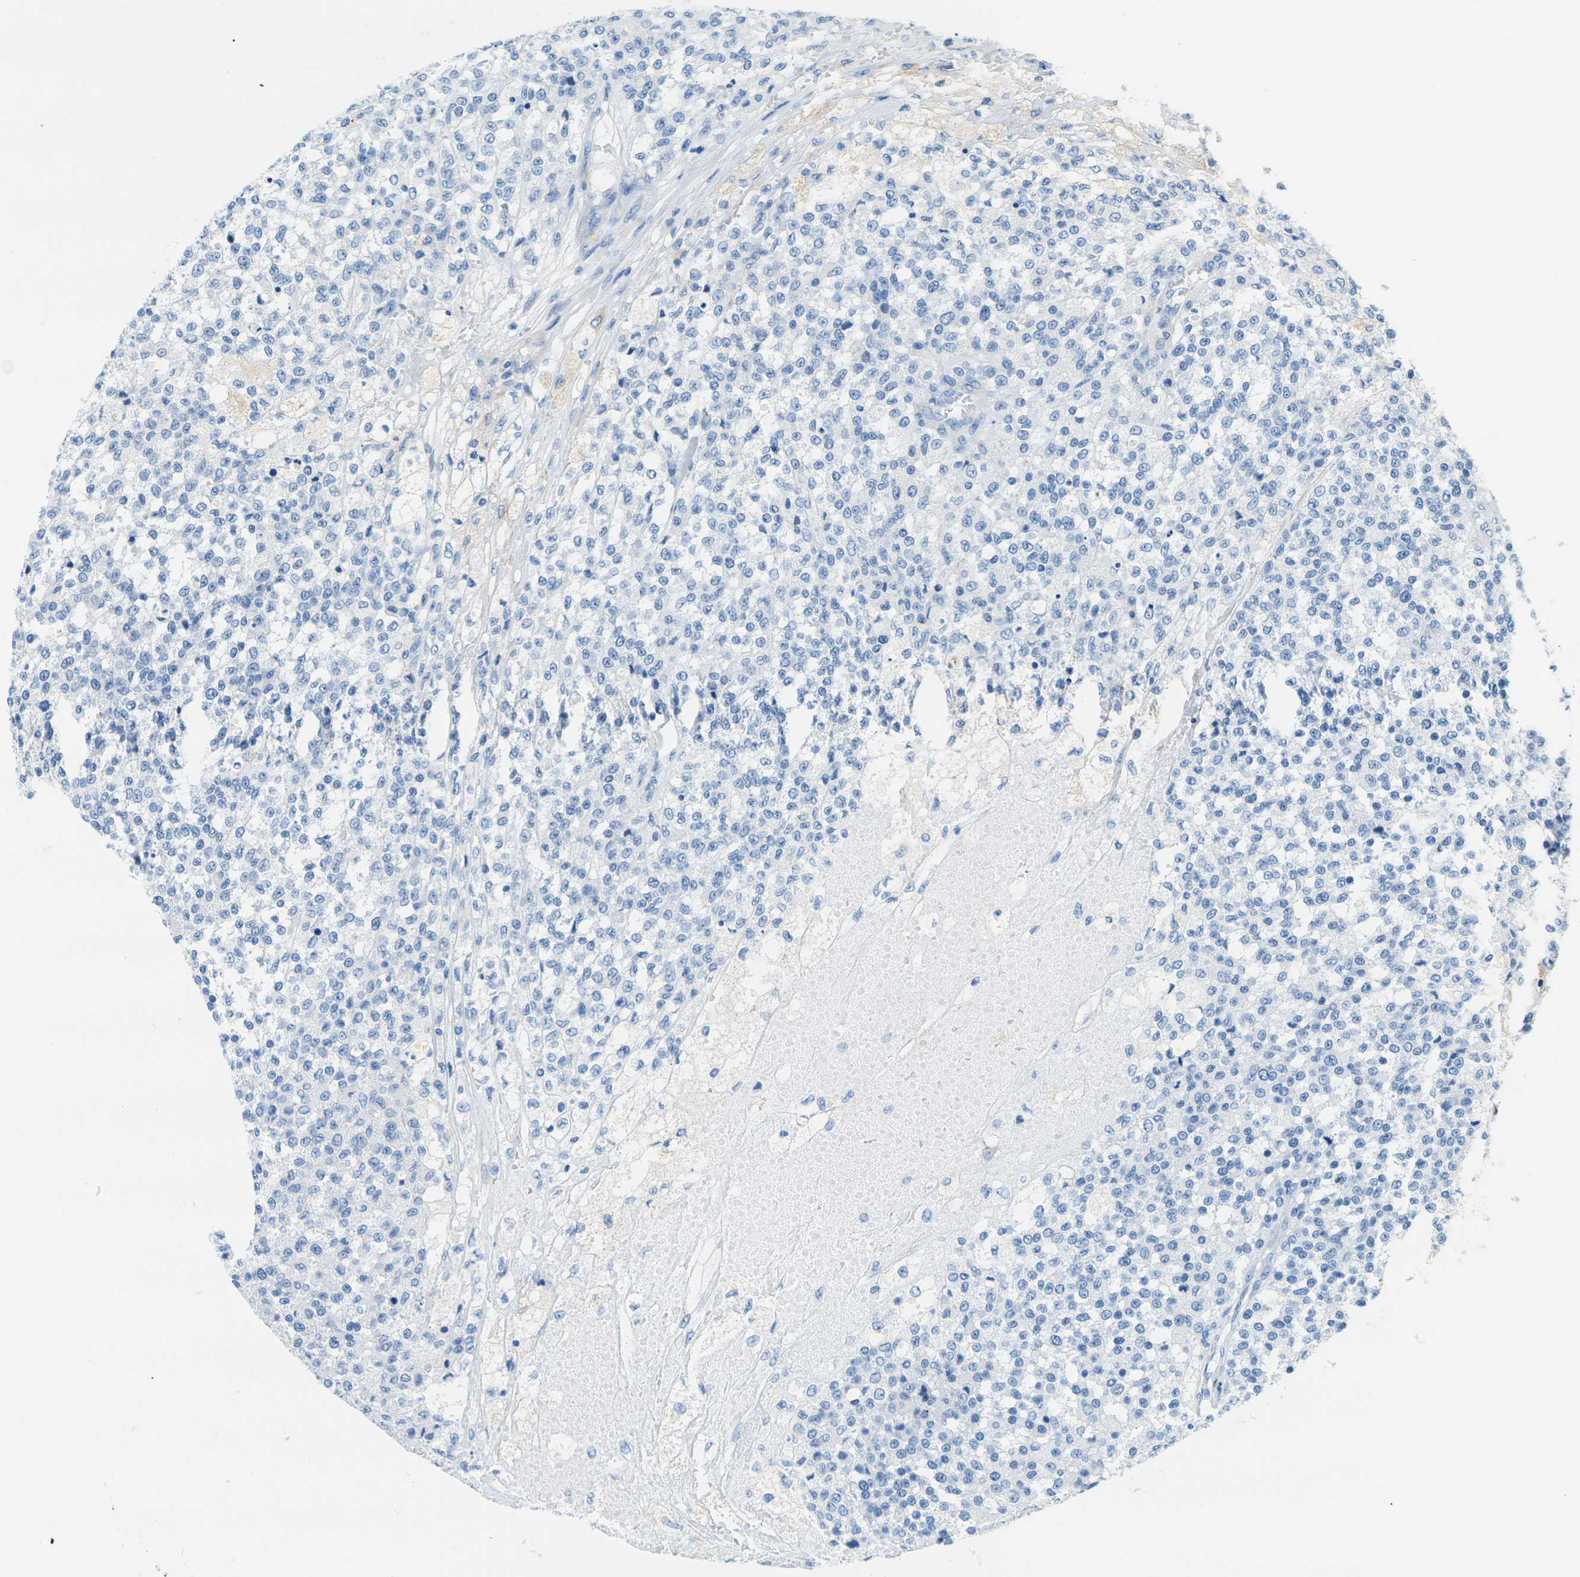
{"staining": {"intensity": "negative", "quantity": "none", "location": "none"}, "tissue": "testis cancer", "cell_type": "Tumor cells", "image_type": "cancer", "snomed": [{"axis": "morphology", "description": "Seminoma, NOS"}, {"axis": "topography", "description": "Testis"}], "caption": "Tumor cells are negative for brown protein staining in testis cancer.", "gene": "CYP2C8", "patient": {"sex": "male", "age": 59}}